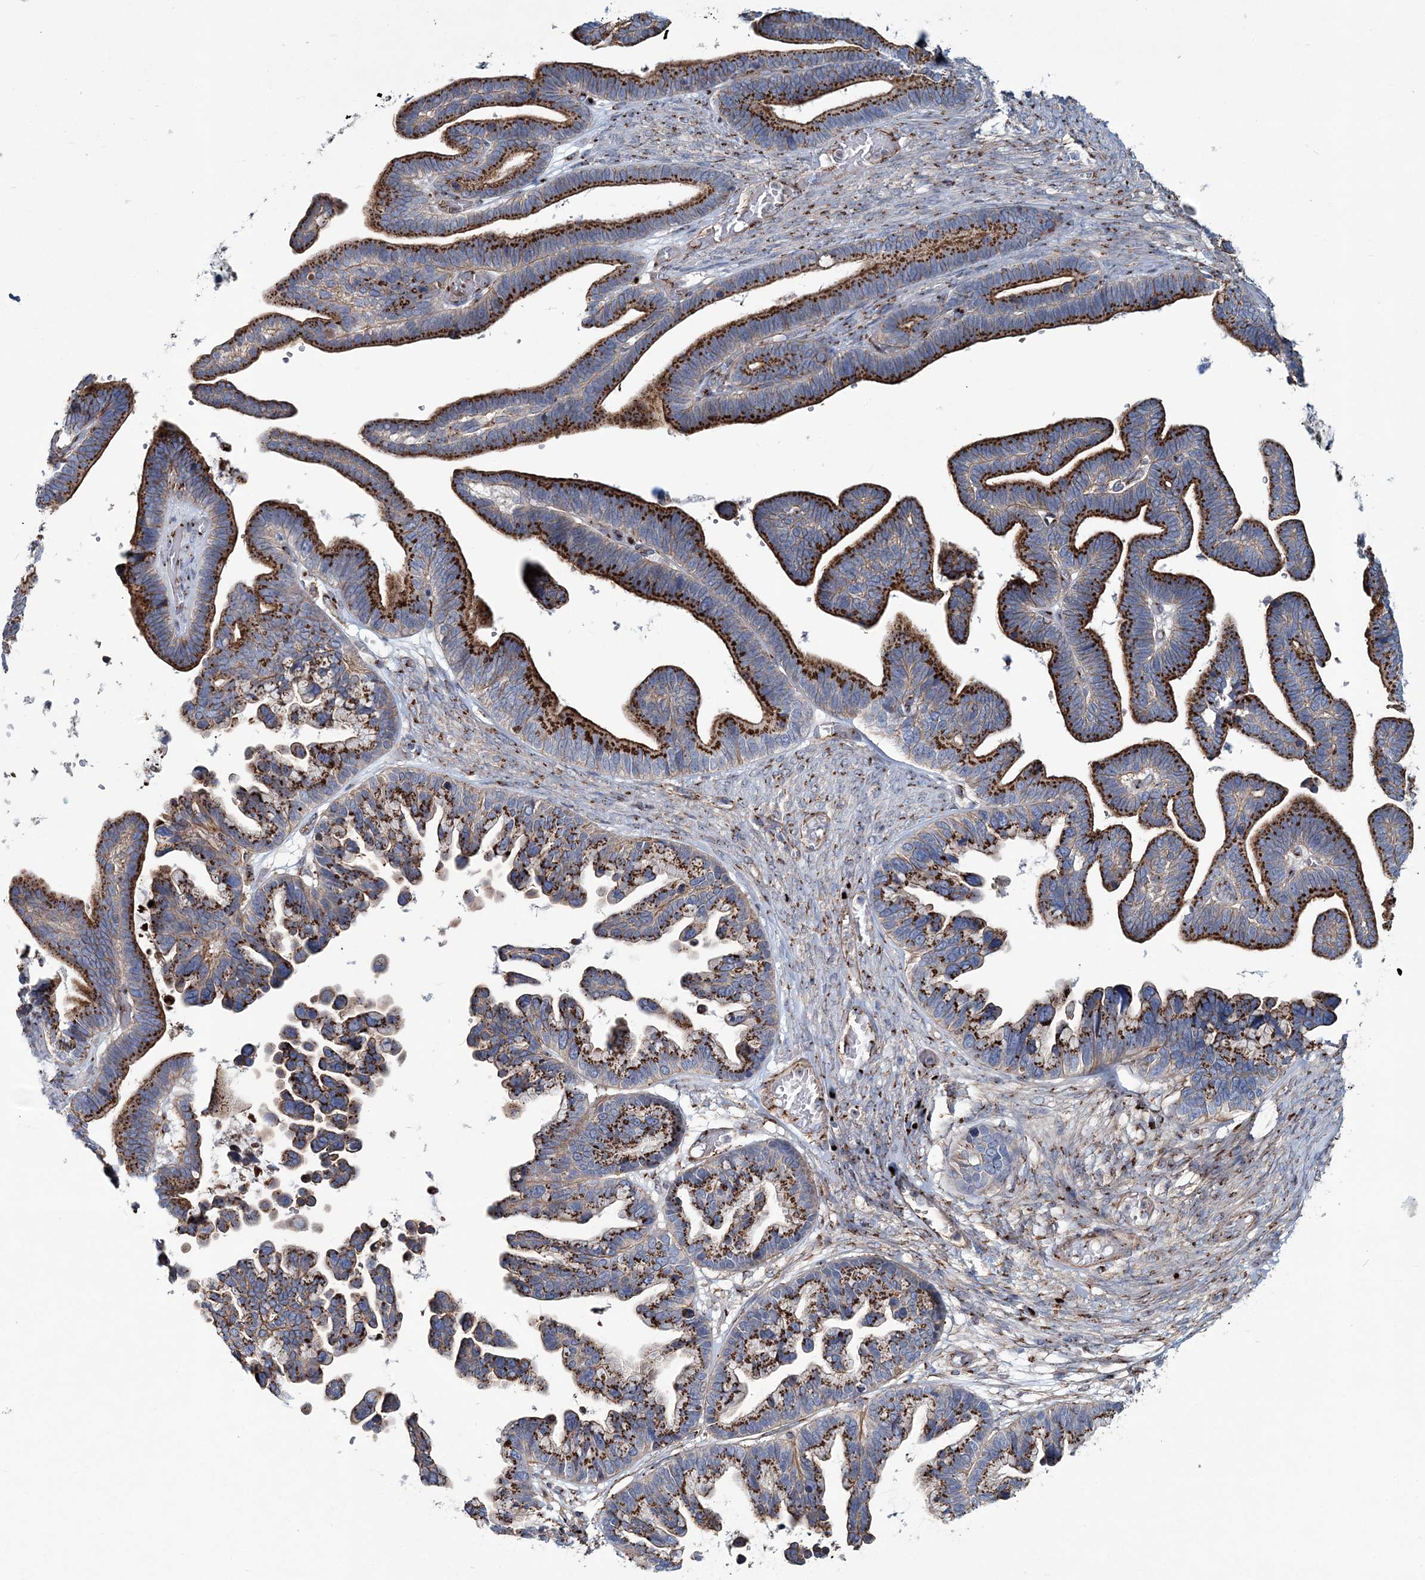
{"staining": {"intensity": "strong", "quantity": ">75%", "location": "cytoplasmic/membranous"}, "tissue": "ovarian cancer", "cell_type": "Tumor cells", "image_type": "cancer", "snomed": [{"axis": "morphology", "description": "Cystadenocarcinoma, serous, NOS"}, {"axis": "topography", "description": "Ovary"}], "caption": "About >75% of tumor cells in human serous cystadenocarcinoma (ovarian) demonstrate strong cytoplasmic/membranous protein expression as visualized by brown immunohistochemical staining.", "gene": "MAN1A2", "patient": {"sex": "female", "age": 56}}